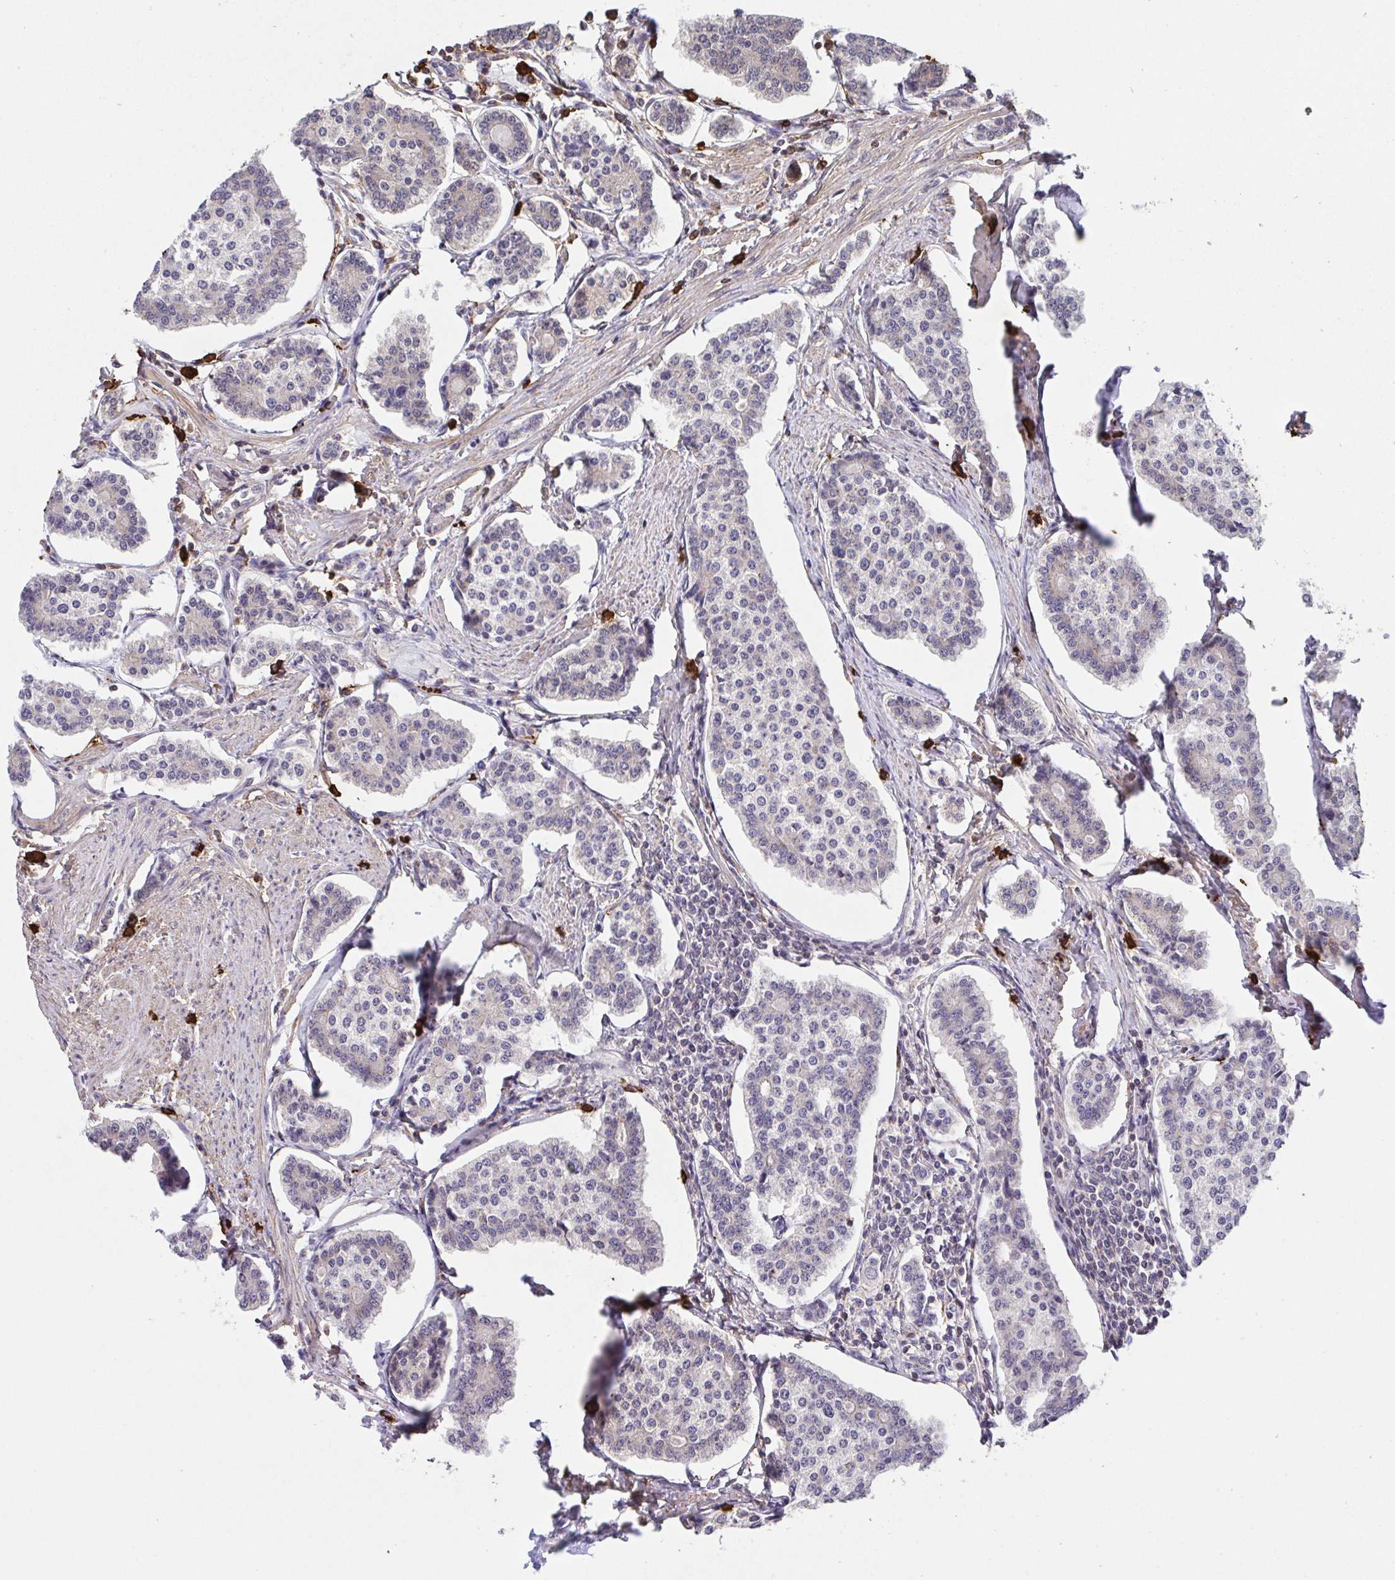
{"staining": {"intensity": "negative", "quantity": "none", "location": "none"}, "tissue": "carcinoid", "cell_type": "Tumor cells", "image_type": "cancer", "snomed": [{"axis": "morphology", "description": "Carcinoid, malignant, NOS"}, {"axis": "topography", "description": "Small intestine"}], "caption": "Carcinoid (malignant) stained for a protein using IHC demonstrates no staining tumor cells.", "gene": "PREPL", "patient": {"sex": "female", "age": 65}}